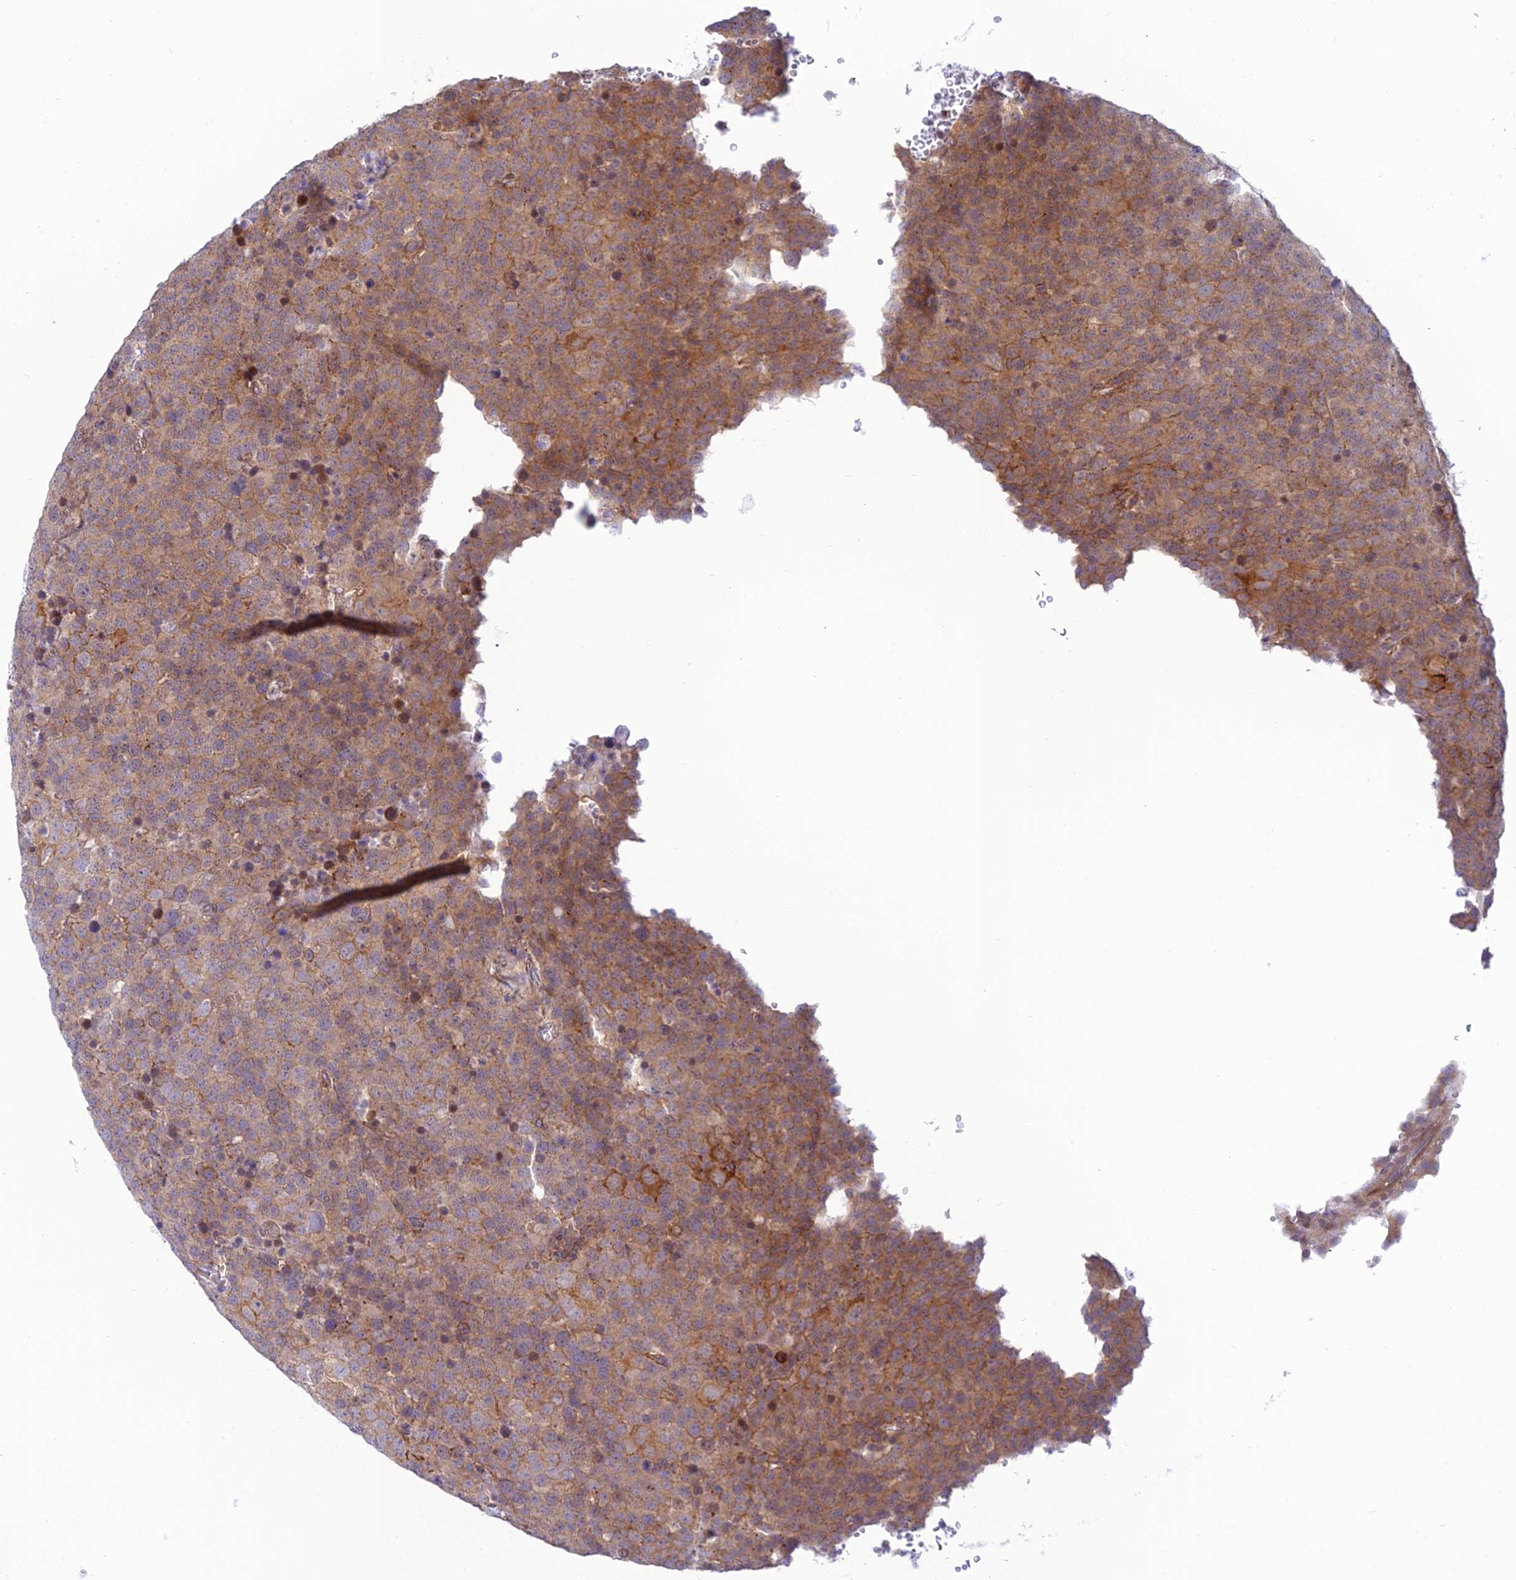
{"staining": {"intensity": "moderate", "quantity": ">75%", "location": "cytoplasmic/membranous"}, "tissue": "testis cancer", "cell_type": "Tumor cells", "image_type": "cancer", "snomed": [{"axis": "morphology", "description": "Seminoma, NOS"}, {"axis": "topography", "description": "Testis"}], "caption": "Tumor cells display medium levels of moderate cytoplasmic/membranous positivity in approximately >75% of cells in testis cancer.", "gene": "HOOK2", "patient": {"sex": "male", "age": 71}}